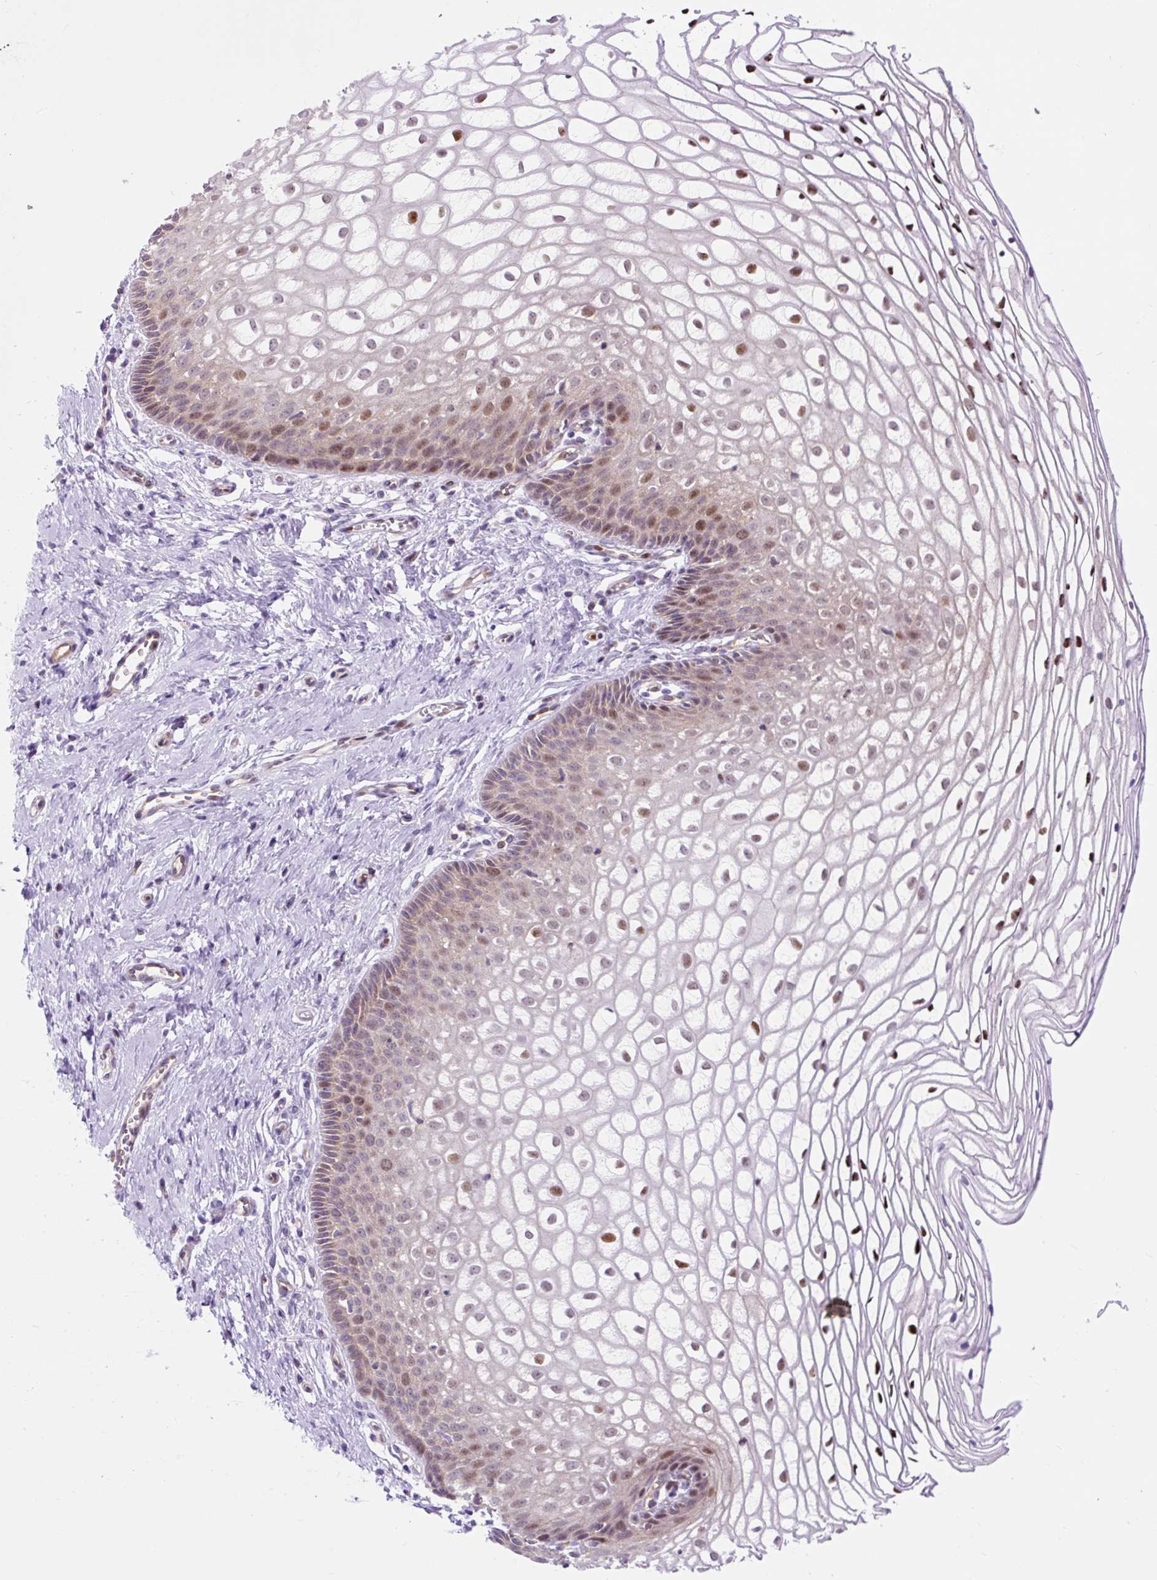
{"staining": {"intensity": "negative", "quantity": "none", "location": "none"}, "tissue": "cervix", "cell_type": "Glandular cells", "image_type": "normal", "snomed": [{"axis": "morphology", "description": "Normal tissue, NOS"}, {"axis": "topography", "description": "Cervix"}], "caption": "A micrograph of cervix stained for a protein reveals no brown staining in glandular cells. Nuclei are stained in blue.", "gene": "HIP1R", "patient": {"sex": "female", "age": 36}}